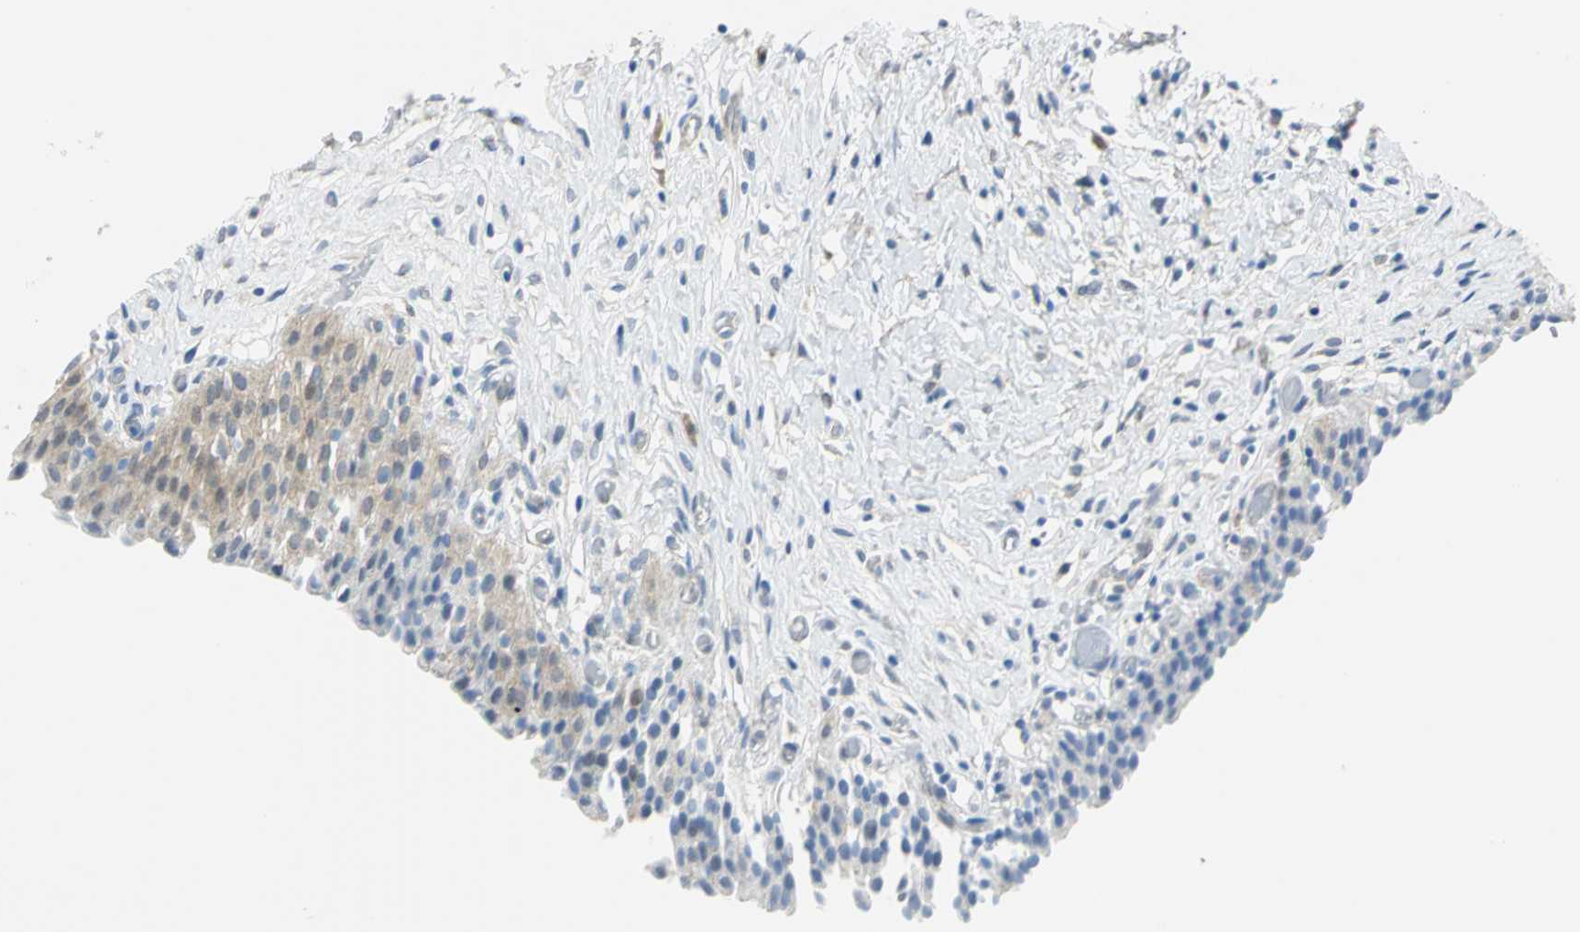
{"staining": {"intensity": "weak", "quantity": "25%-75%", "location": "cytoplasmic/membranous"}, "tissue": "urinary bladder", "cell_type": "Urothelial cells", "image_type": "normal", "snomed": [{"axis": "morphology", "description": "Normal tissue, NOS"}, {"axis": "topography", "description": "Urinary bladder"}], "caption": "Brown immunohistochemical staining in benign human urinary bladder demonstrates weak cytoplasmic/membranous expression in approximately 25%-75% of urothelial cells. The staining is performed using DAB brown chromogen to label protein expression. The nuclei are counter-stained blue using hematoxylin.", "gene": "PGM3", "patient": {"sex": "male", "age": 51}}